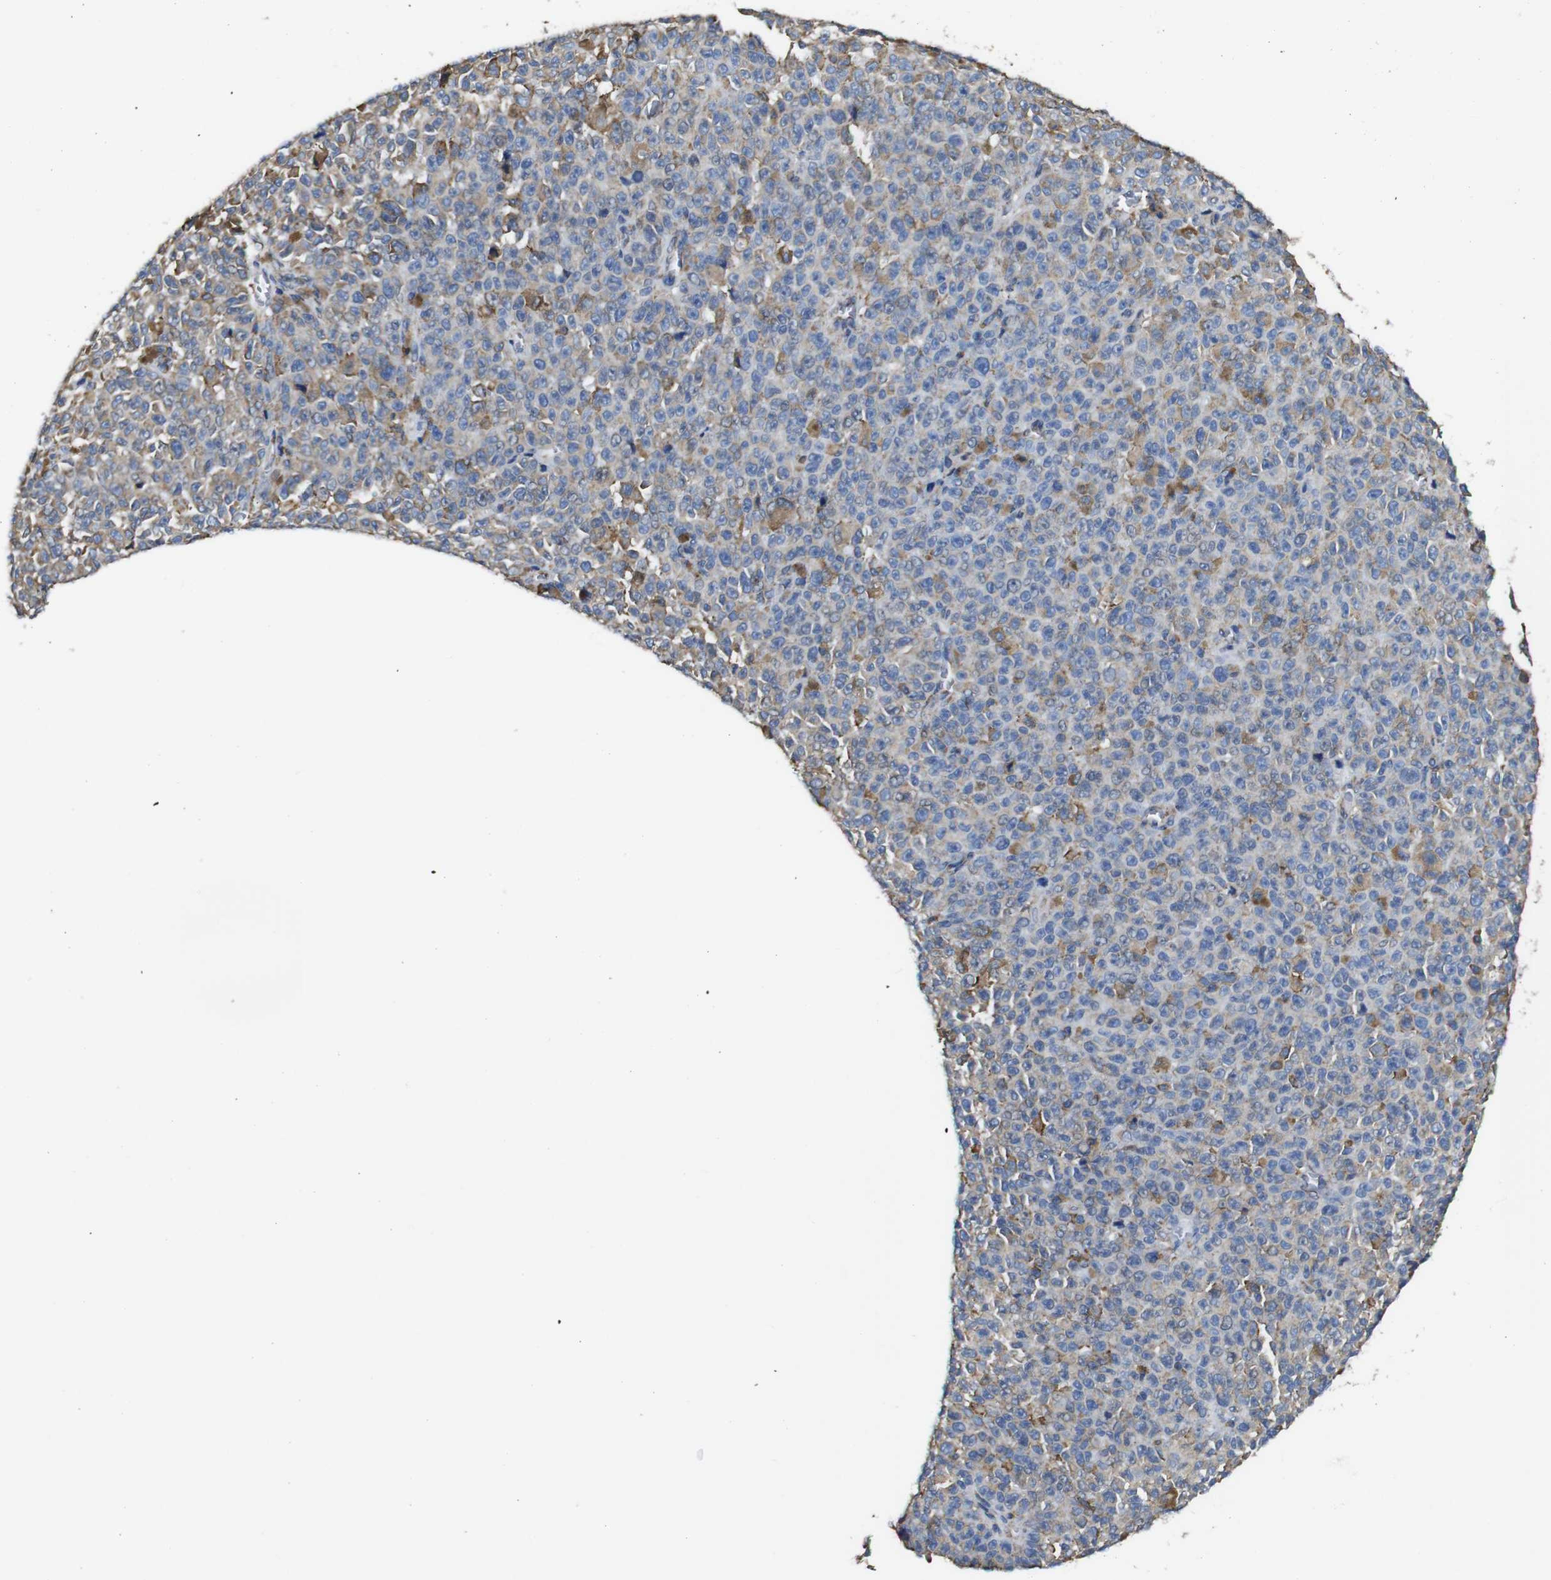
{"staining": {"intensity": "moderate", "quantity": "25%-75%", "location": "cytoplasmic/membranous"}, "tissue": "melanoma", "cell_type": "Tumor cells", "image_type": "cancer", "snomed": [{"axis": "morphology", "description": "Malignant melanoma, NOS"}, {"axis": "topography", "description": "Skin"}], "caption": "Immunohistochemistry (IHC) histopathology image of human malignant melanoma stained for a protein (brown), which shows medium levels of moderate cytoplasmic/membranous expression in about 25%-75% of tumor cells.", "gene": "PPIB", "patient": {"sex": "female", "age": 82}}